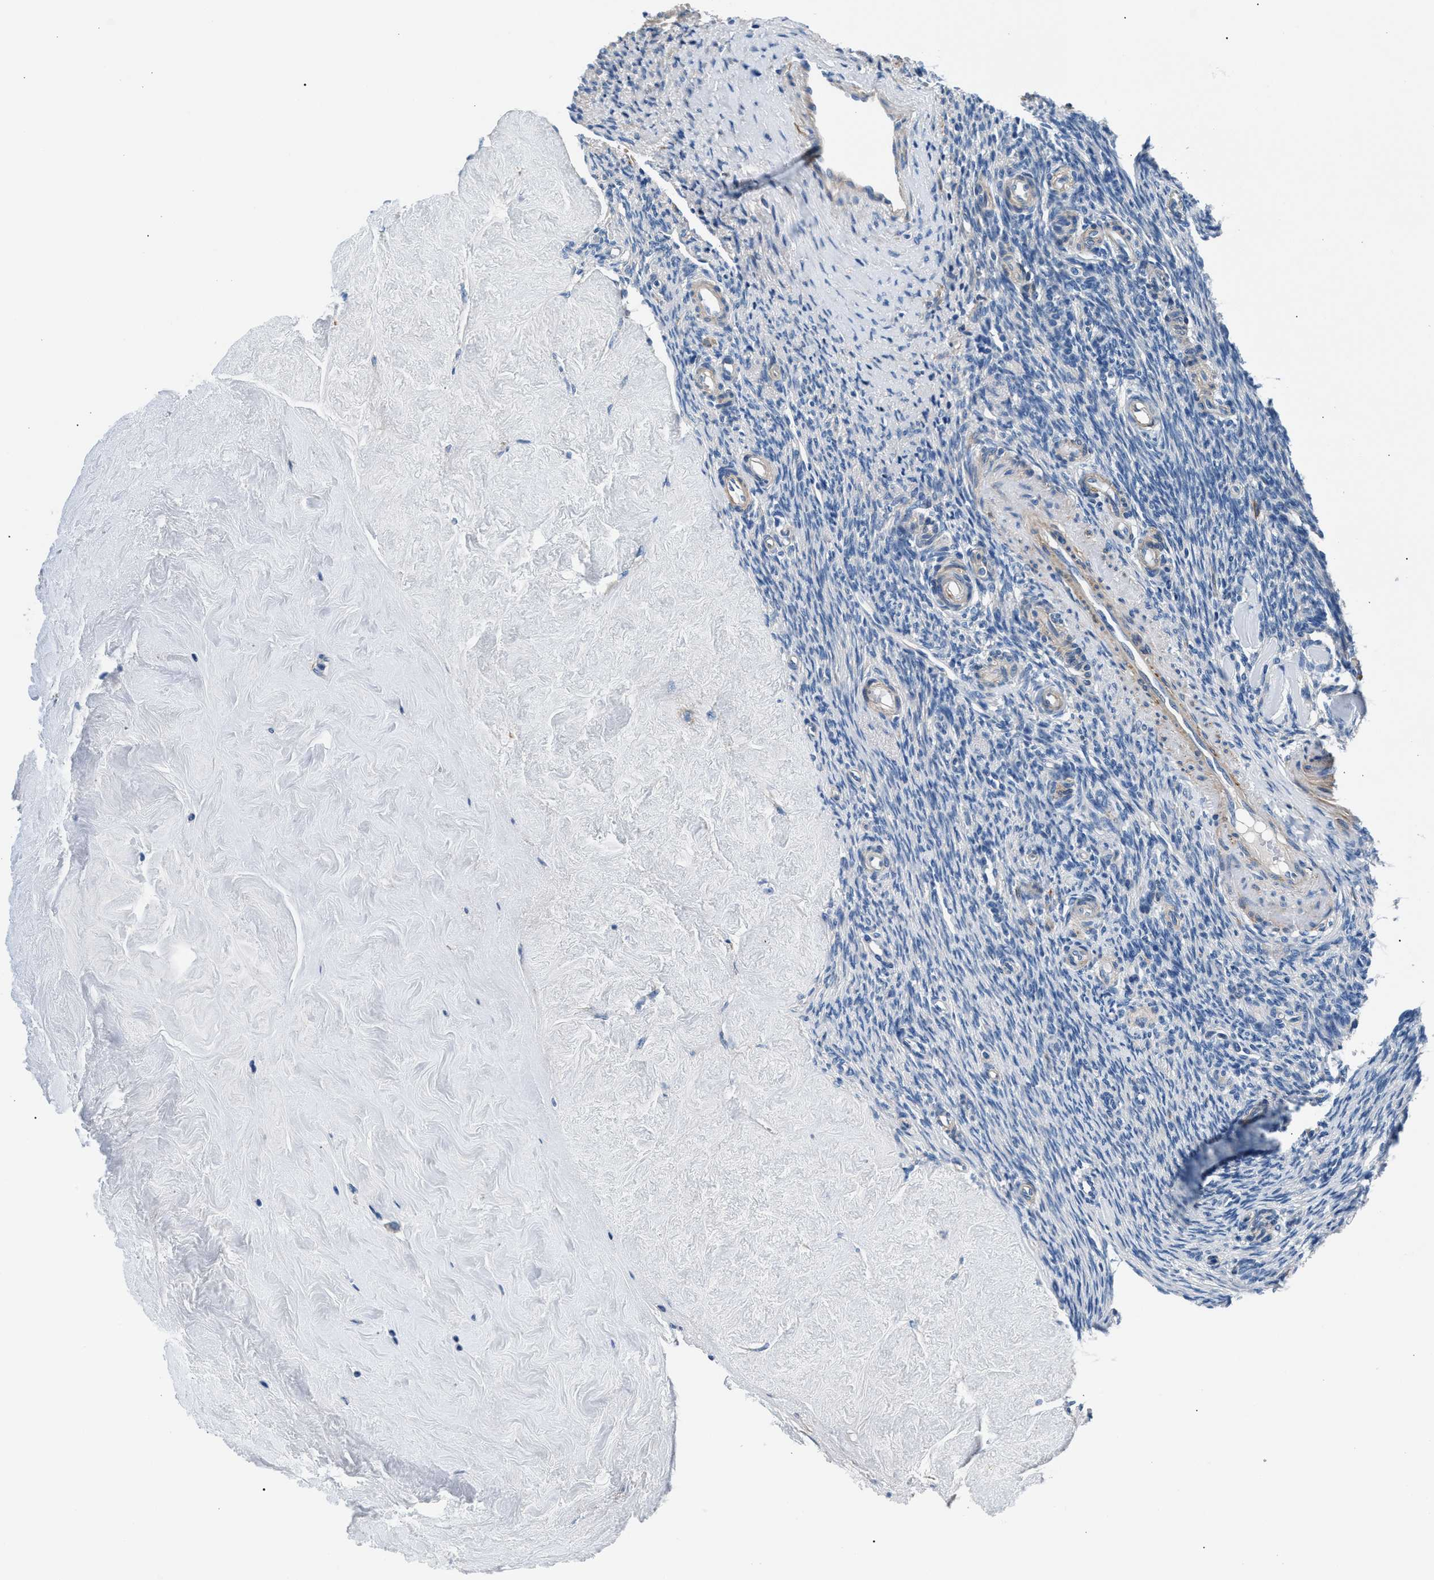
{"staining": {"intensity": "weak", "quantity": "25%-75%", "location": "cytoplasmic/membranous"}, "tissue": "ovary", "cell_type": "Follicle cells", "image_type": "normal", "snomed": [{"axis": "morphology", "description": "Normal tissue, NOS"}, {"axis": "topography", "description": "Ovary"}], "caption": "DAB immunohistochemical staining of benign human ovary exhibits weak cytoplasmic/membranous protein positivity in approximately 25%-75% of follicle cells.", "gene": "CDRT4", "patient": {"sex": "female", "age": 41}}